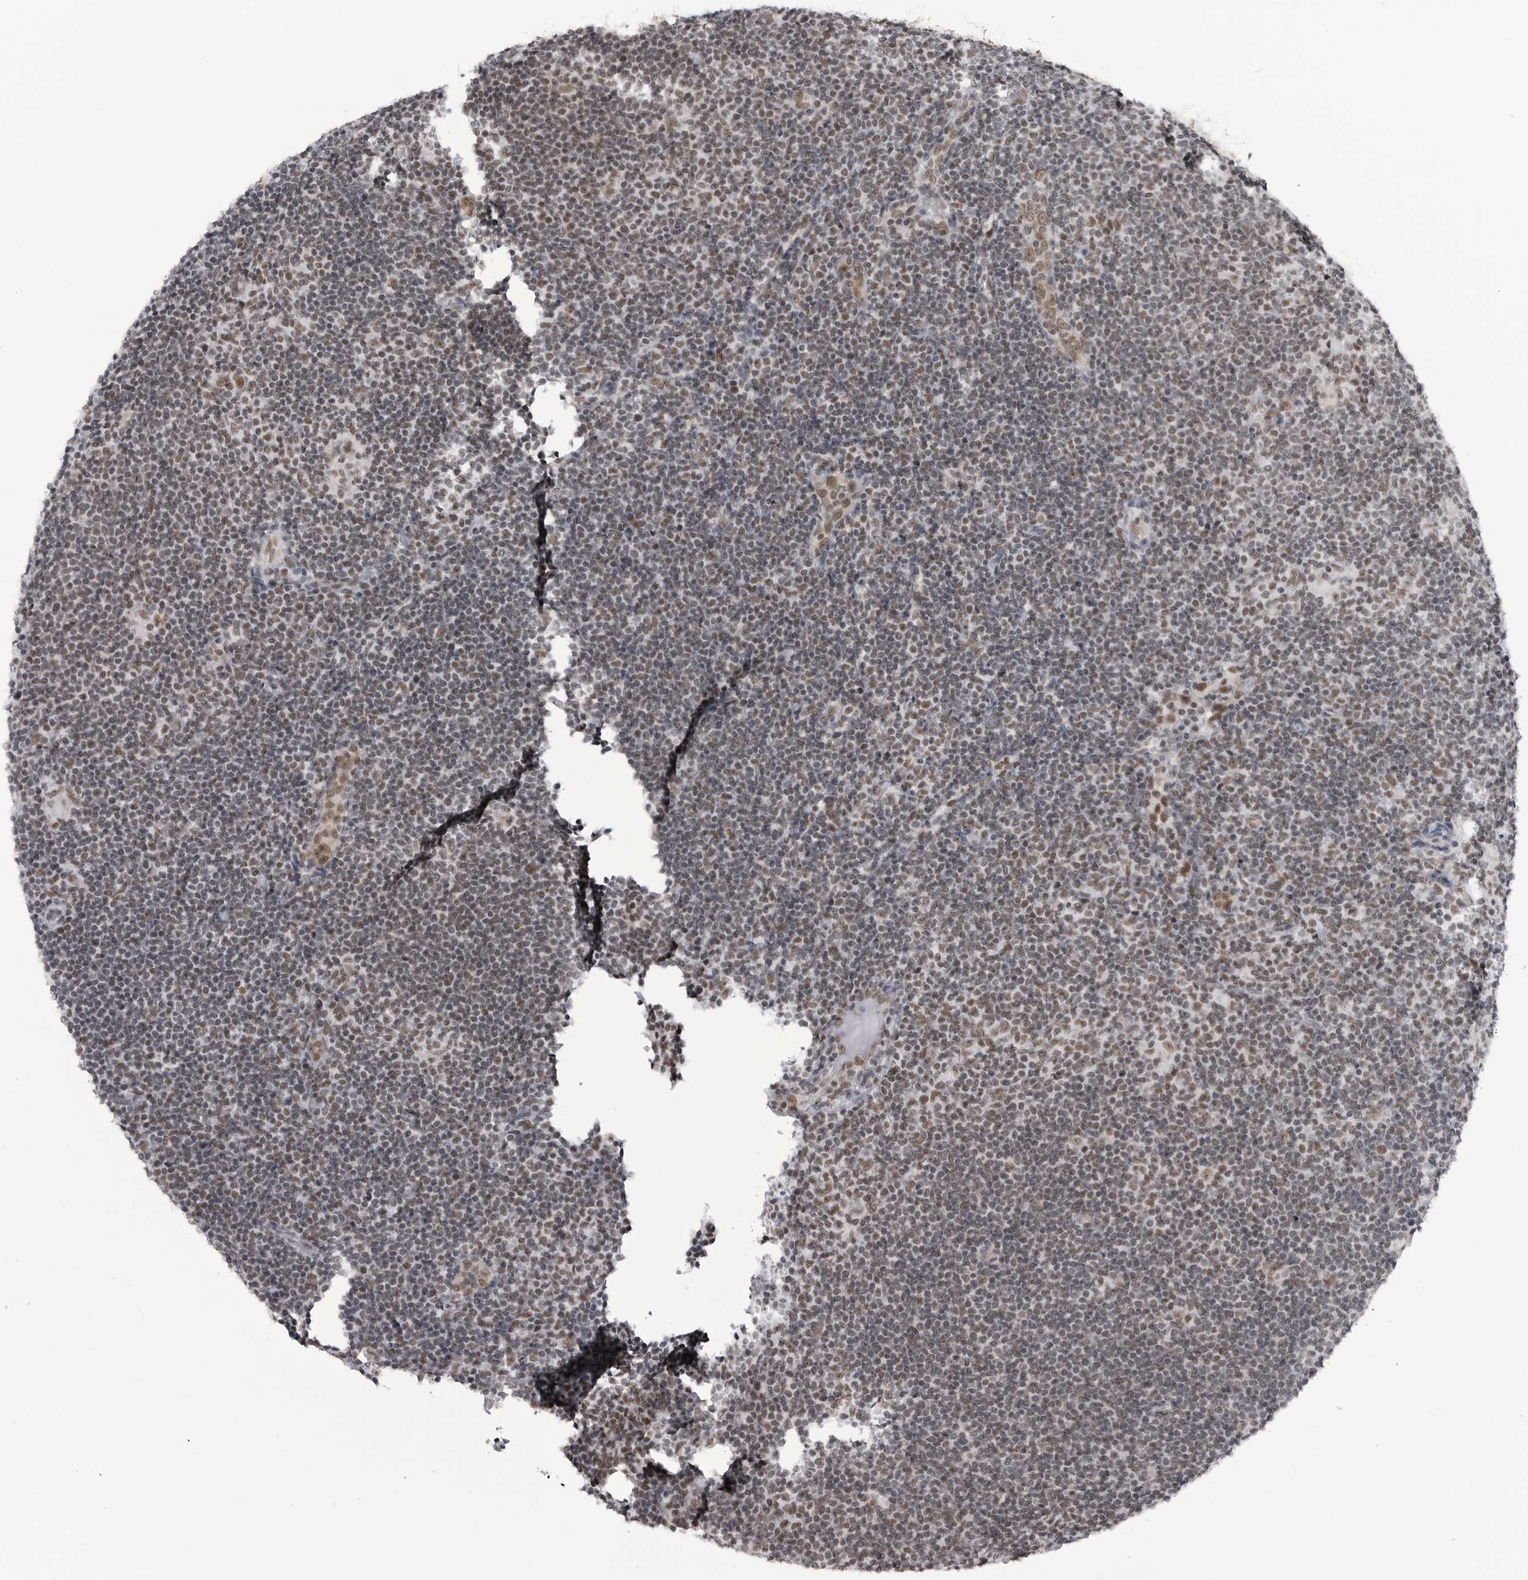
{"staining": {"intensity": "moderate", "quantity": ">75%", "location": "nuclear"}, "tissue": "lymphoma", "cell_type": "Tumor cells", "image_type": "cancer", "snomed": [{"axis": "morphology", "description": "Hodgkin's disease, NOS"}, {"axis": "topography", "description": "Lymph node"}], "caption": "A histopathology image of human Hodgkin's disease stained for a protein shows moderate nuclear brown staining in tumor cells.", "gene": "RNF26", "patient": {"sex": "female", "age": 57}}